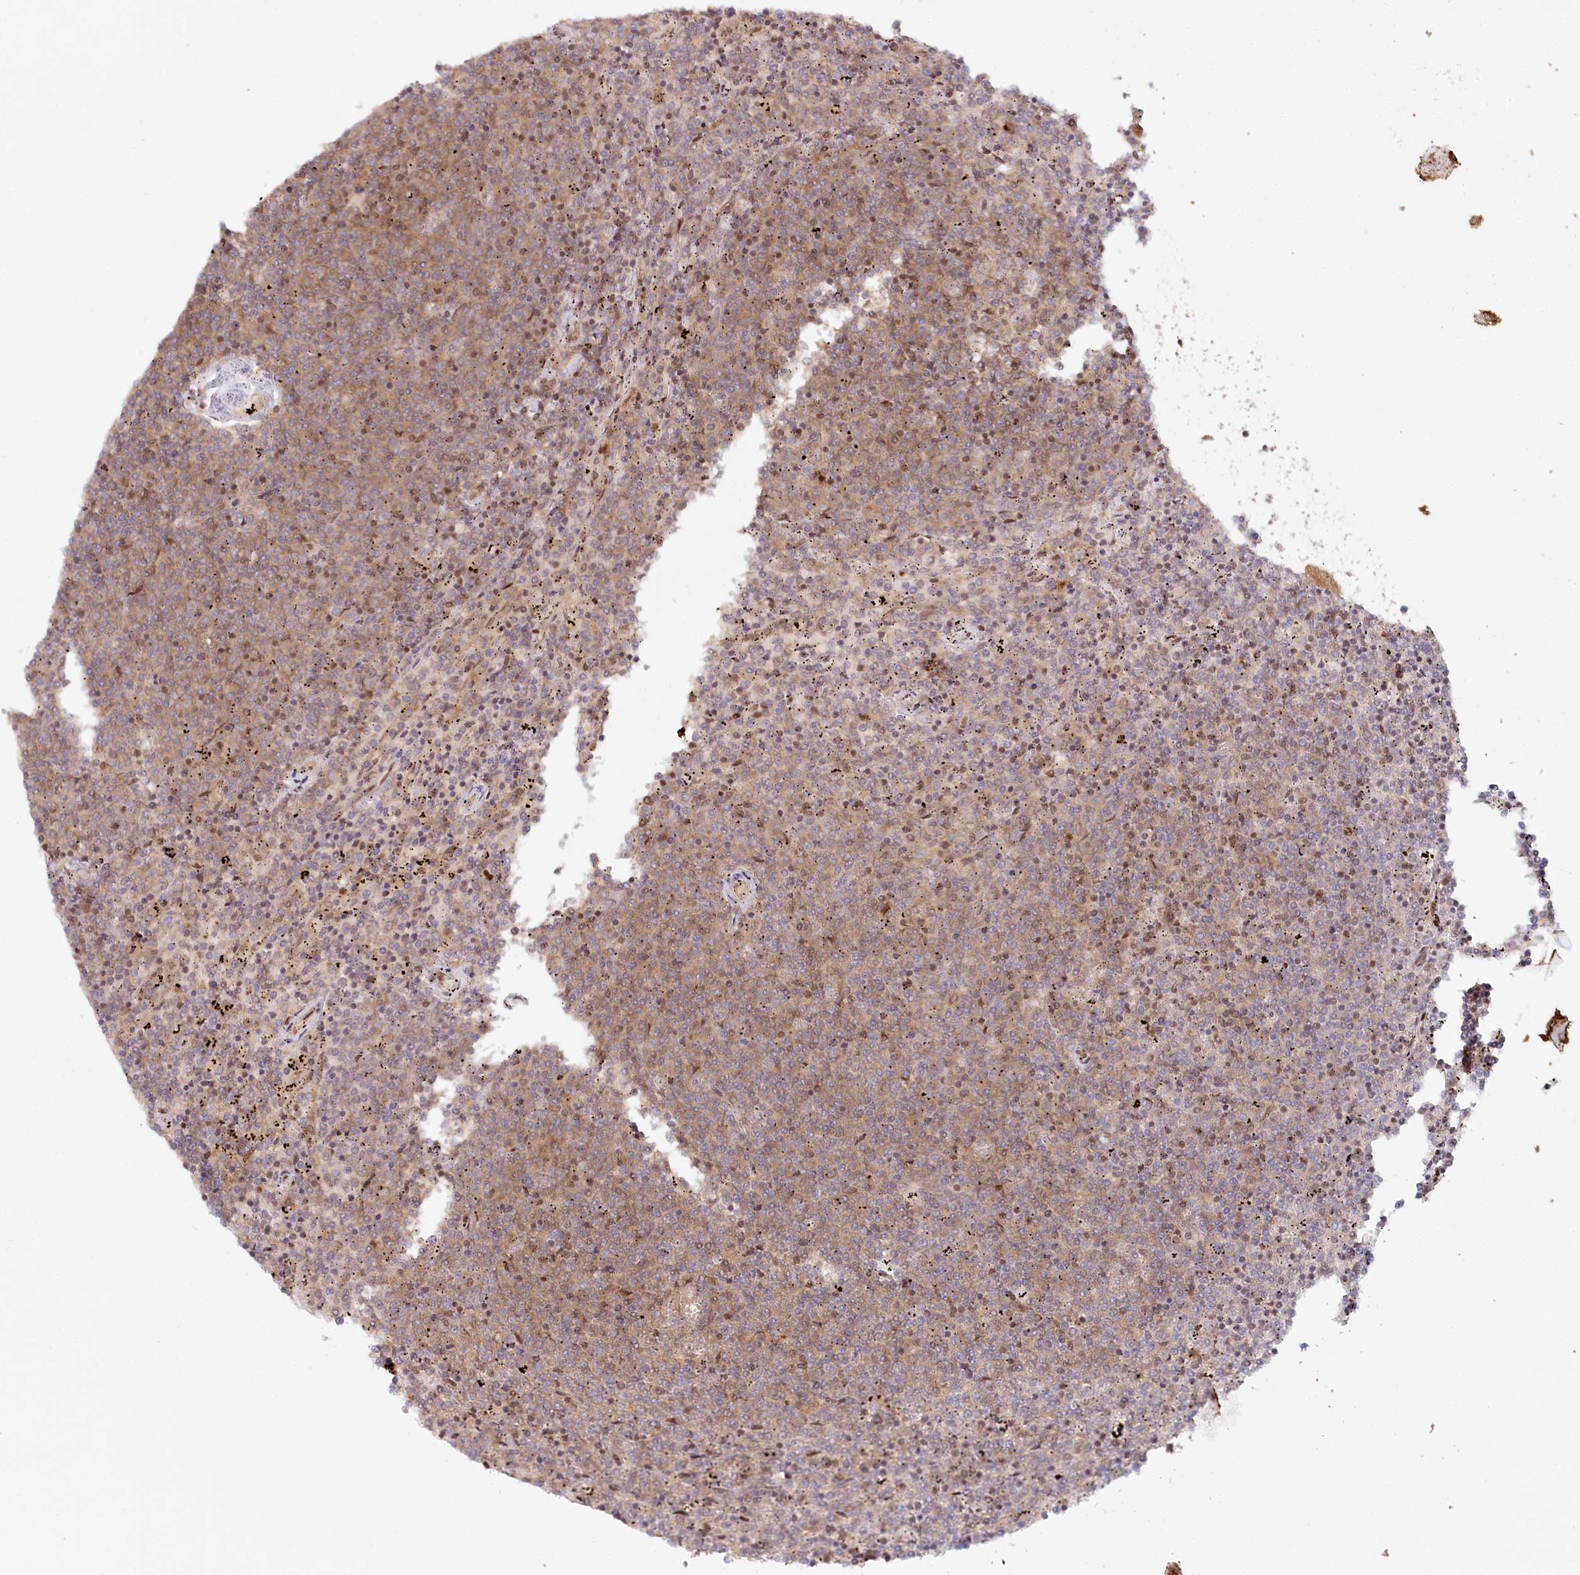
{"staining": {"intensity": "moderate", "quantity": ">75%", "location": "cytoplasmic/membranous"}, "tissue": "lymphoma", "cell_type": "Tumor cells", "image_type": "cancer", "snomed": [{"axis": "morphology", "description": "Malignant lymphoma, non-Hodgkin's type, Low grade"}, {"axis": "topography", "description": "Spleen"}], "caption": "Malignant lymphoma, non-Hodgkin's type (low-grade) was stained to show a protein in brown. There is medium levels of moderate cytoplasmic/membranous staining in approximately >75% of tumor cells.", "gene": "CCDC65", "patient": {"sex": "female", "age": 50}}